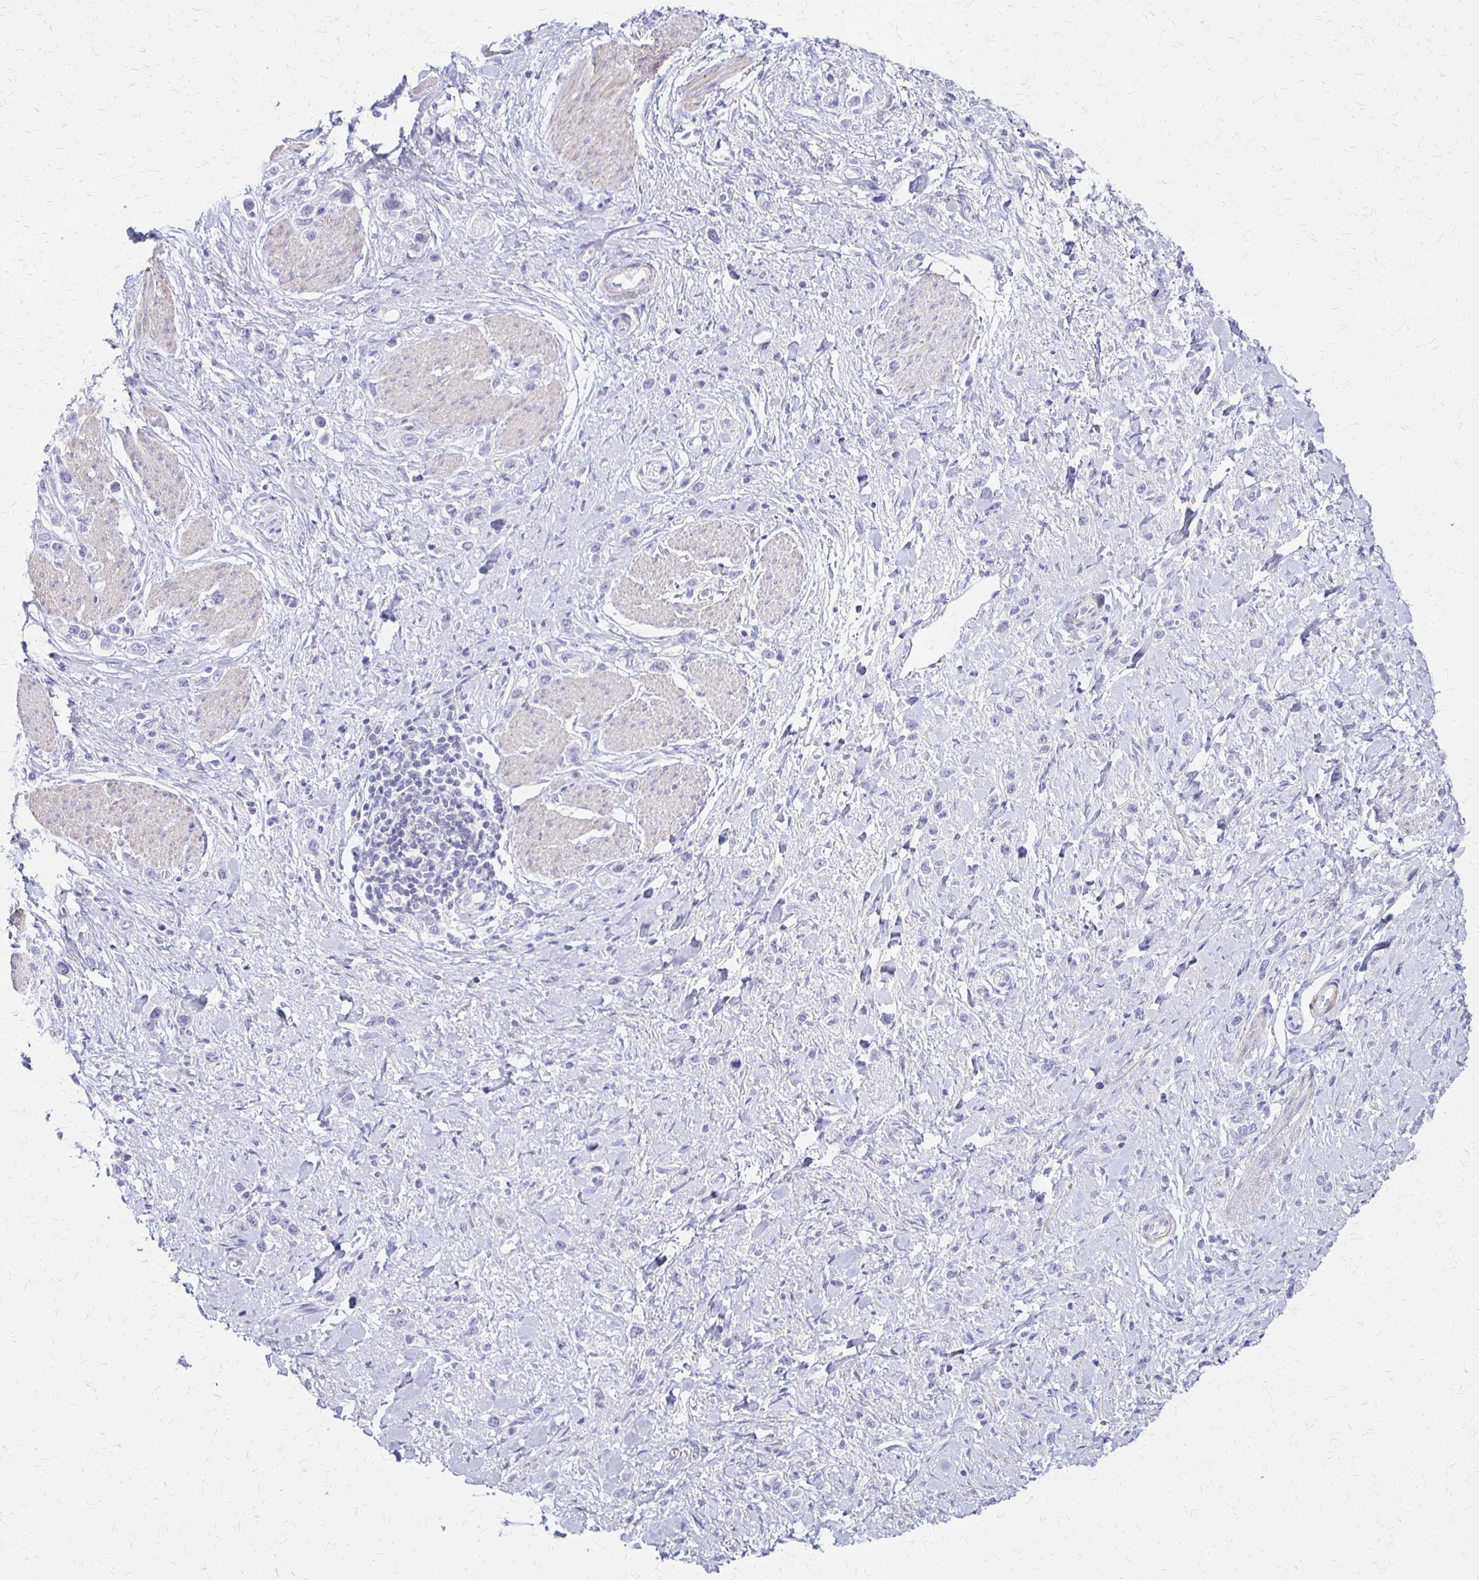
{"staining": {"intensity": "negative", "quantity": "none", "location": "none"}, "tissue": "stomach cancer", "cell_type": "Tumor cells", "image_type": "cancer", "snomed": [{"axis": "morphology", "description": "Adenocarcinoma, NOS"}, {"axis": "topography", "description": "Stomach"}], "caption": "A high-resolution micrograph shows immunohistochemistry staining of adenocarcinoma (stomach), which shows no significant staining in tumor cells.", "gene": "IVL", "patient": {"sex": "female", "age": 65}}